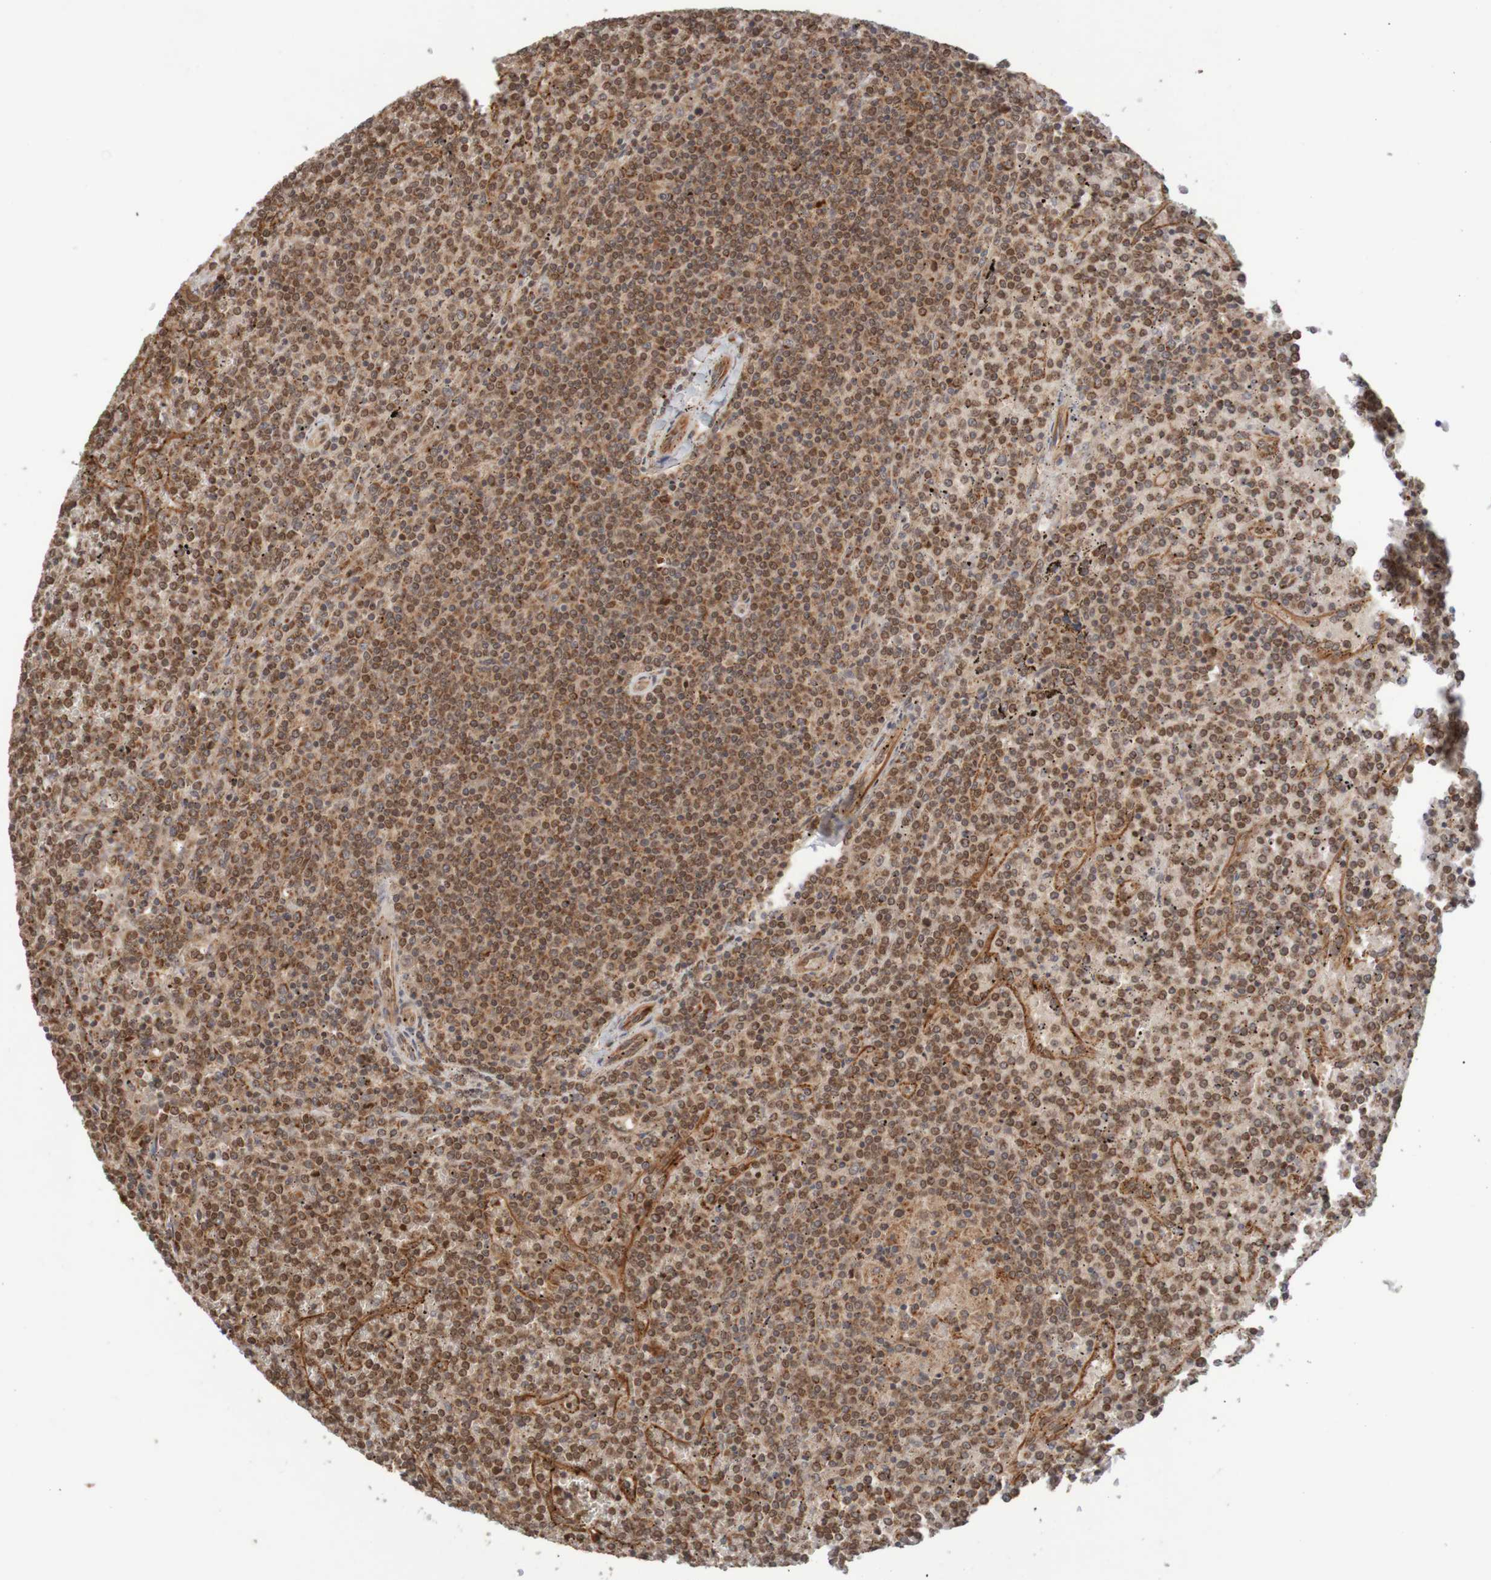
{"staining": {"intensity": "strong", "quantity": ">75%", "location": "cytoplasmic/membranous"}, "tissue": "lymphoma", "cell_type": "Tumor cells", "image_type": "cancer", "snomed": [{"axis": "morphology", "description": "Malignant lymphoma, non-Hodgkin's type, Low grade"}, {"axis": "topography", "description": "Spleen"}], "caption": "Immunohistochemical staining of low-grade malignant lymphoma, non-Hodgkin's type reveals strong cytoplasmic/membranous protein staining in about >75% of tumor cells. (DAB (3,3'-diaminobenzidine) = brown stain, brightfield microscopy at high magnification).", "gene": "MRPL52", "patient": {"sex": "female", "age": 19}}